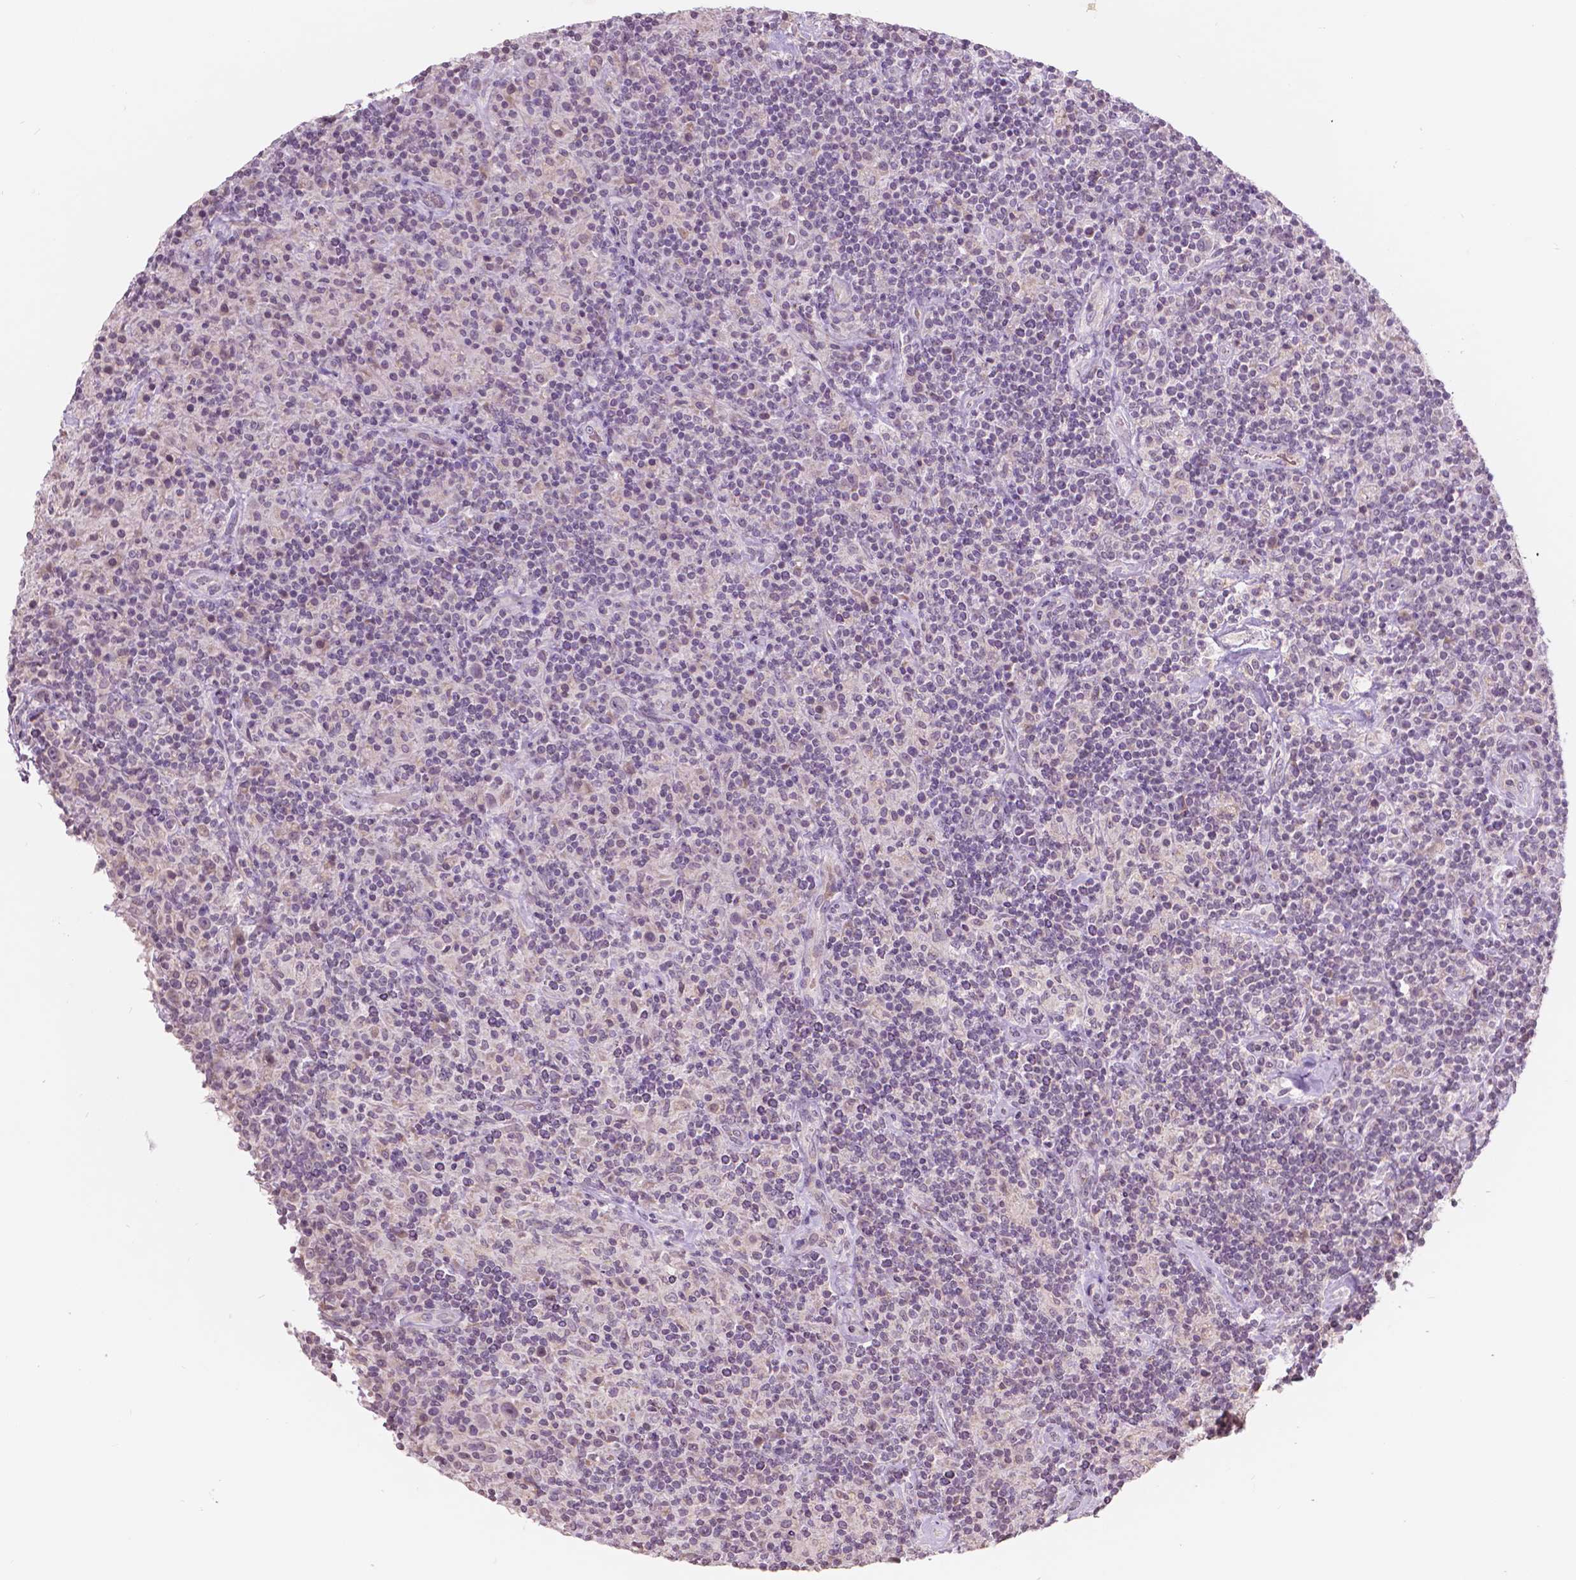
{"staining": {"intensity": "negative", "quantity": "none", "location": "none"}, "tissue": "lymphoma", "cell_type": "Tumor cells", "image_type": "cancer", "snomed": [{"axis": "morphology", "description": "Hodgkin's disease, NOS"}, {"axis": "topography", "description": "Lymph node"}], "caption": "Human Hodgkin's disease stained for a protein using immunohistochemistry exhibits no expression in tumor cells.", "gene": "NOS1AP", "patient": {"sex": "male", "age": 70}}